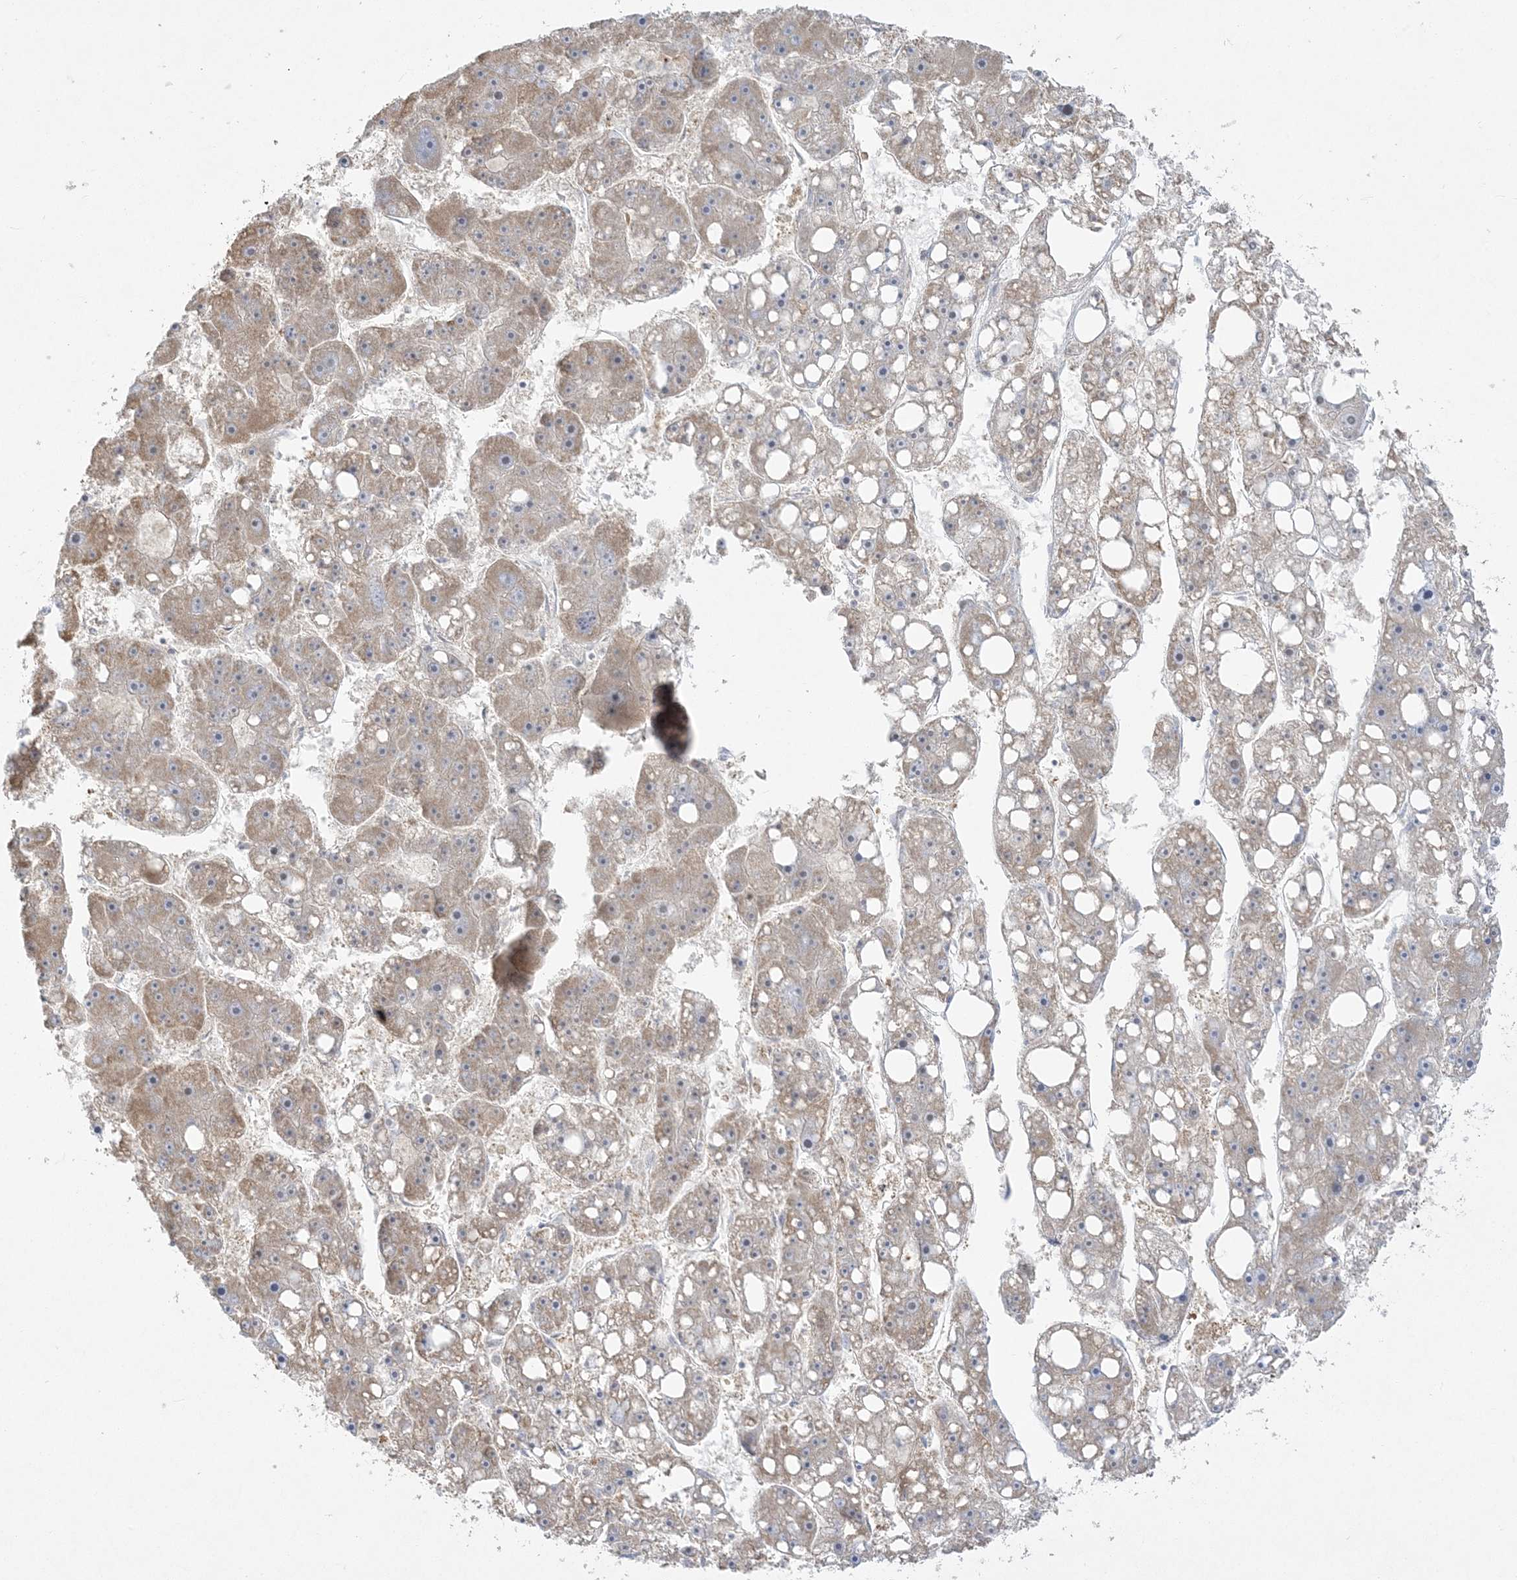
{"staining": {"intensity": "weak", "quantity": "25%-75%", "location": "cytoplasmic/membranous"}, "tissue": "liver cancer", "cell_type": "Tumor cells", "image_type": "cancer", "snomed": [{"axis": "morphology", "description": "Carcinoma, Hepatocellular, NOS"}, {"axis": "topography", "description": "Liver"}], "caption": "Immunohistochemical staining of human hepatocellular carcinoma (liver) exhibits weak cytoplasmic/membranous protein positivity in approximately 25%-75% of tumor cells.", "gene": "ZC3H6", "patient": {"sex": "female", "age": 61}}